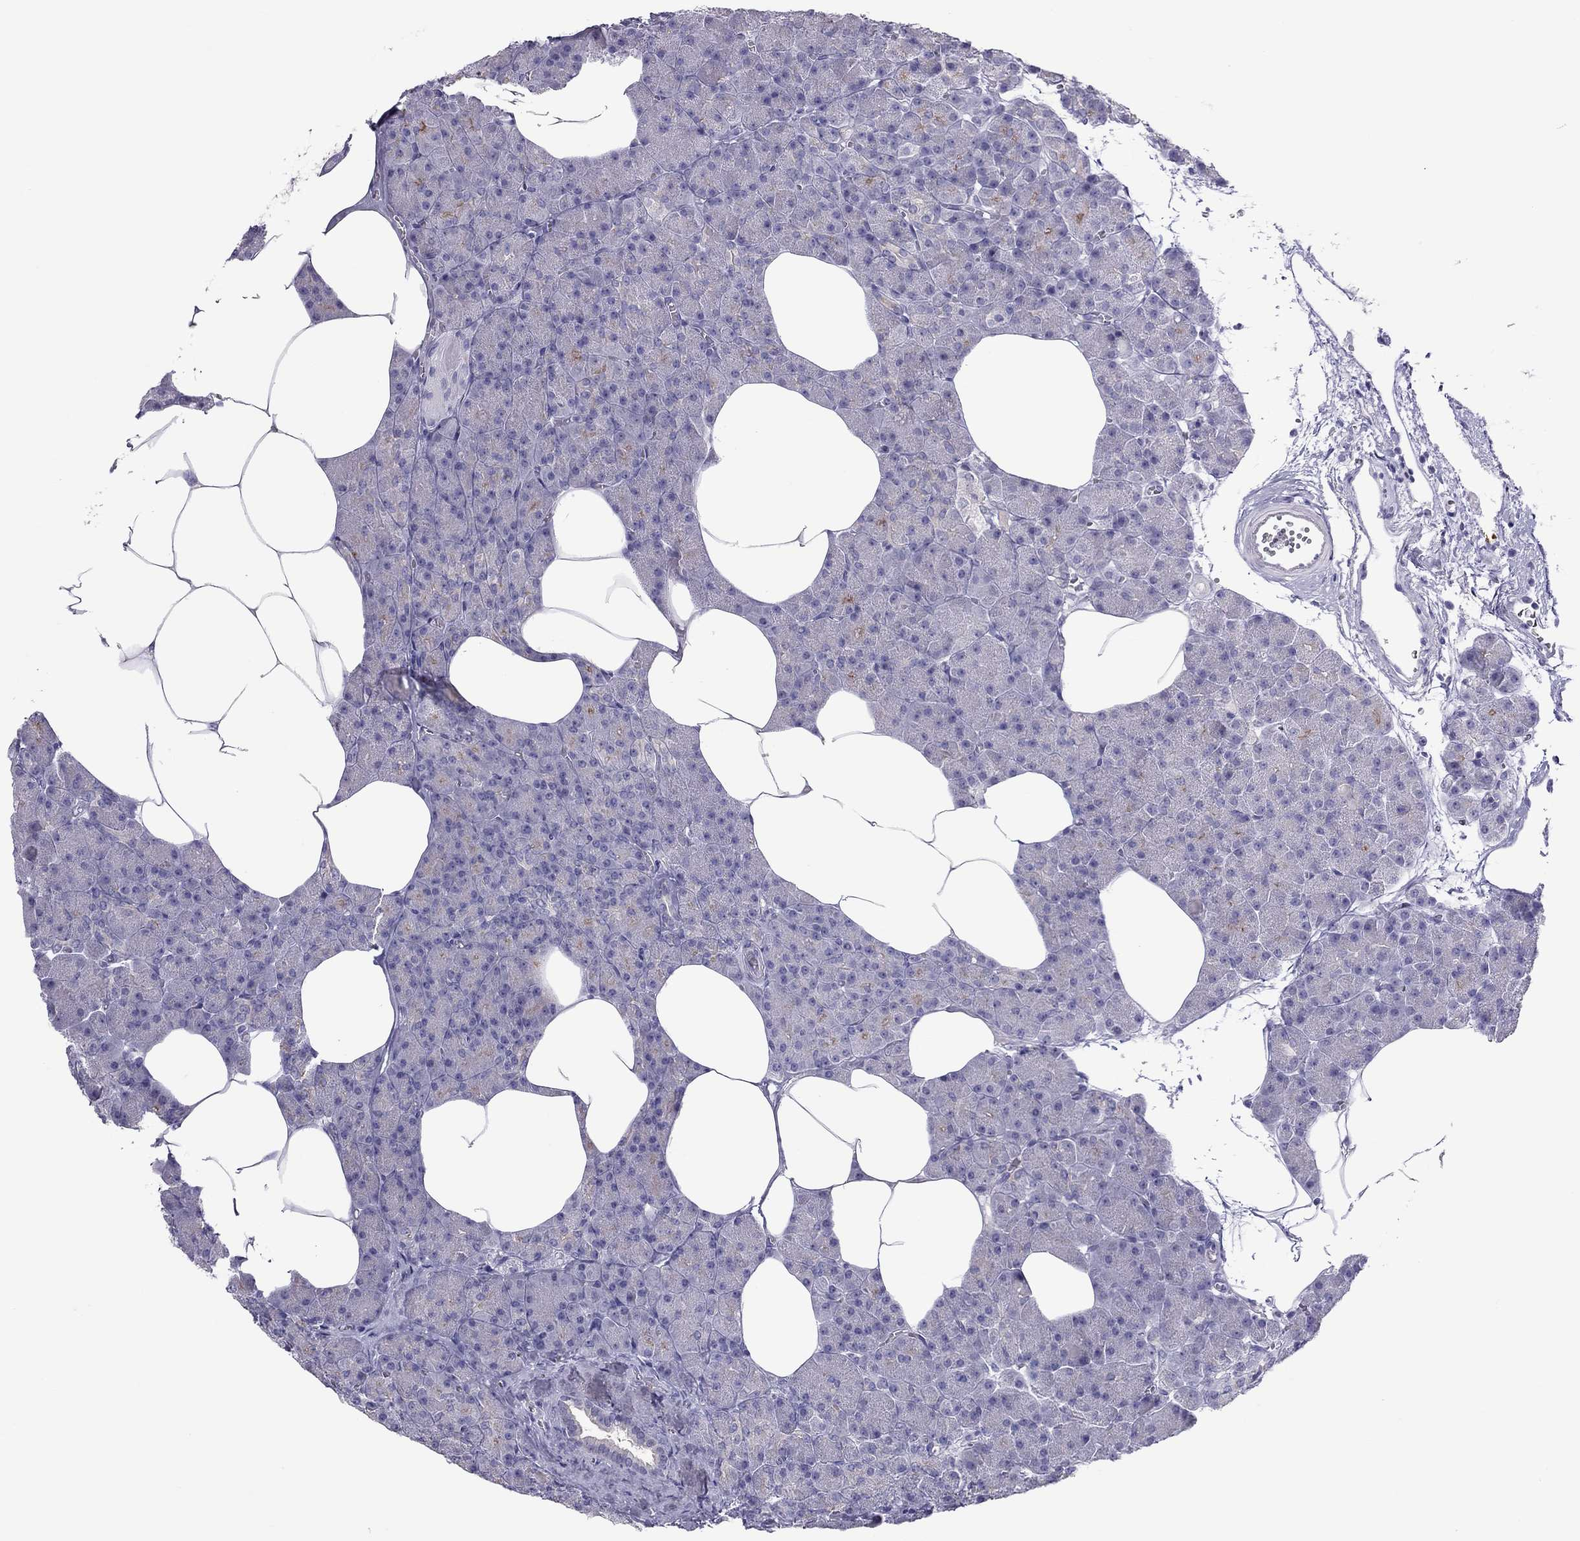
{"staining": {"intensity": "negative", "quantity": "none", "location": "none"}, "tissue": "pancreas", "cell_type": "Exocrine glandular cells", "image_type": "normal", "snomed": [{"axis": "morphology", "description": "Normal tissue, NOS"}, {"axis": "topography", "description": "Pancreas"}], "caption": "High magnification brightfield microscopy of unremarkable pancreas stained with DAB (3,3'-diaminobenzidine) (brown) and counterstained with hematoxylin (blue): exocrine glandular cells show no significant expression. (DAB immunohistochemistry (IHC), high magnification).", "gene": "TEX14", "patient": {"sex": "female", "age": 45}}